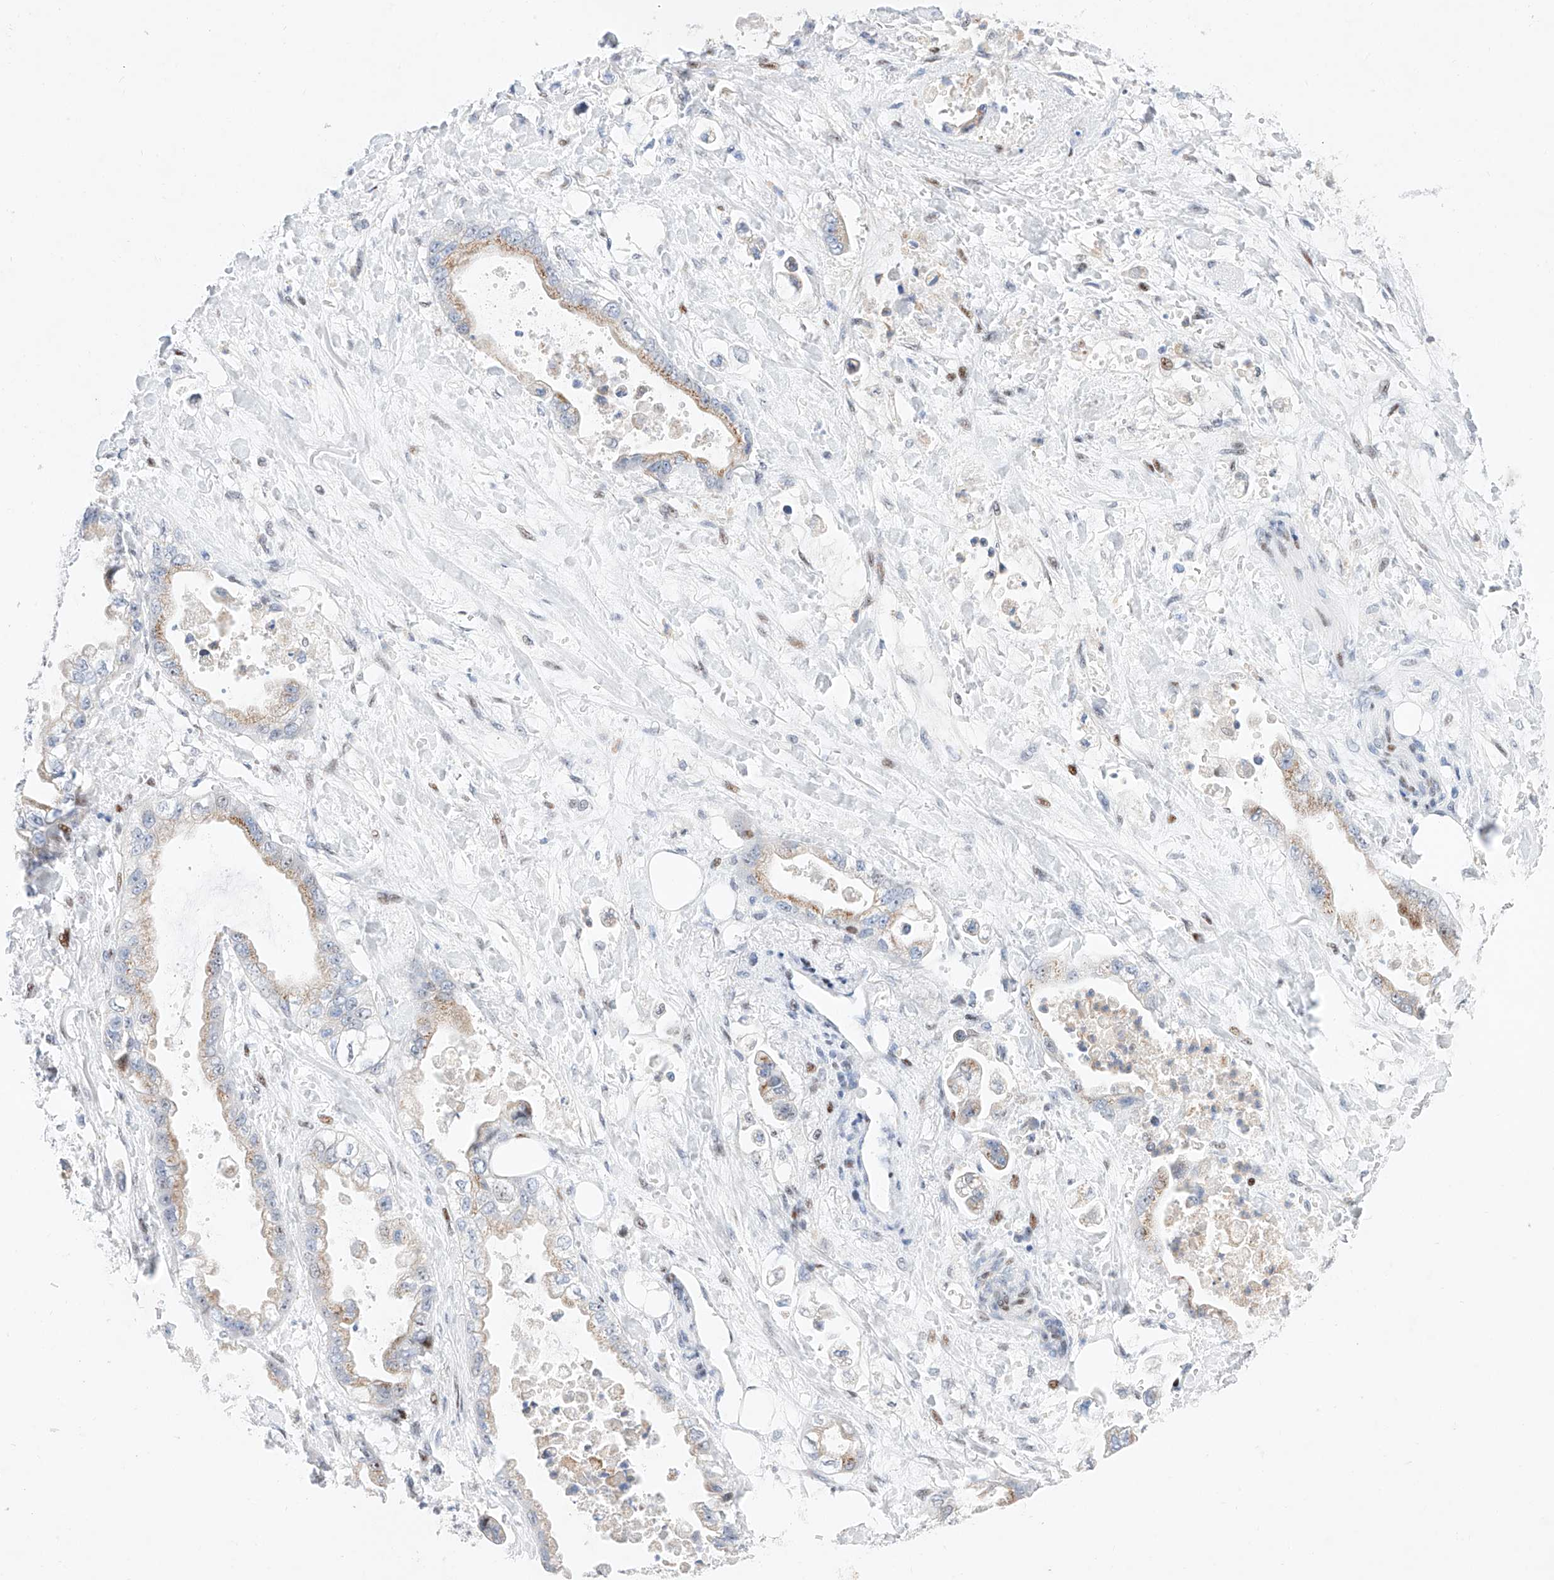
{"staining": {"intensity": "moderate", "quantity": ">75%", "location": "cytoplasmic/membranous,nuclear"}, "tissue": "stomach cancer", "cell_type": "Tumor cells", "image_type": "cancer", "snomed": [{"axis": "morphology", "description": "Adenocarcinoma, NOS"}, {"axis": "topography", "description": "Stomach"}], "caption": "A medium amount of moderate cytoplasmic/membranous and nuclear expression is appreciated in about >75% of tumor cells in stomach adenocarcinoma tissue.", "gene": "NT5C3B", "patient": {"sex": "male", "age": 62}}